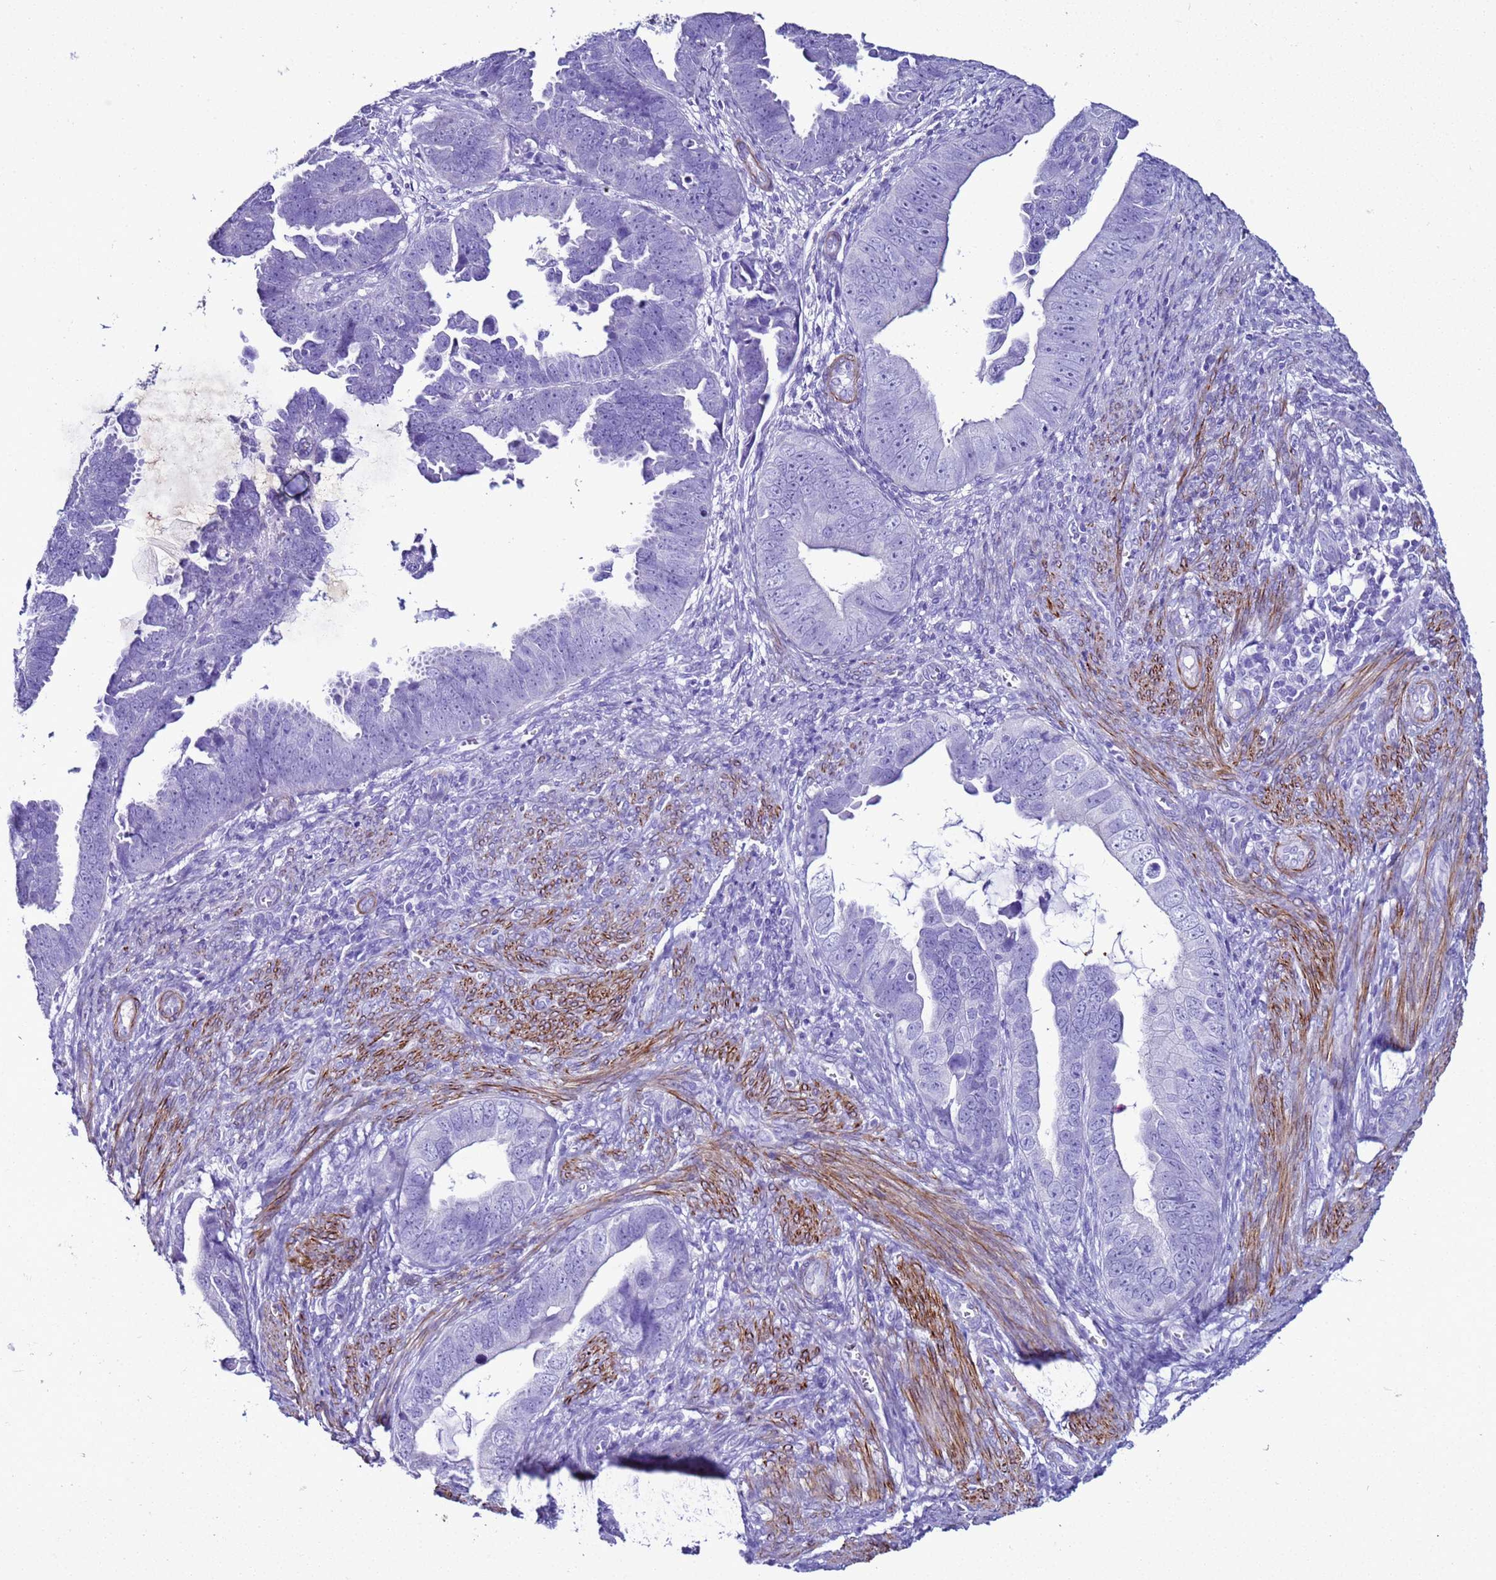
{"staining": {"intensity": "negative", "quantity": "none", "location": "none"}, "tissue": "endometrial cancer", "cell_type": "Tumor cells", "image_type": "cancer", "snomed": [{"axis": "morphology", "description": "Adenocarcinoma, NOS"}, {"axis": "topography", "description": "Endometrium"}], "caption": "DAB immunohistochemical staining of endometrial adenocarcinoma exhibits no significant positivity in tumor cells.", "gene": "LCMT1", "patient": {"sex": "female", "age": 75}}